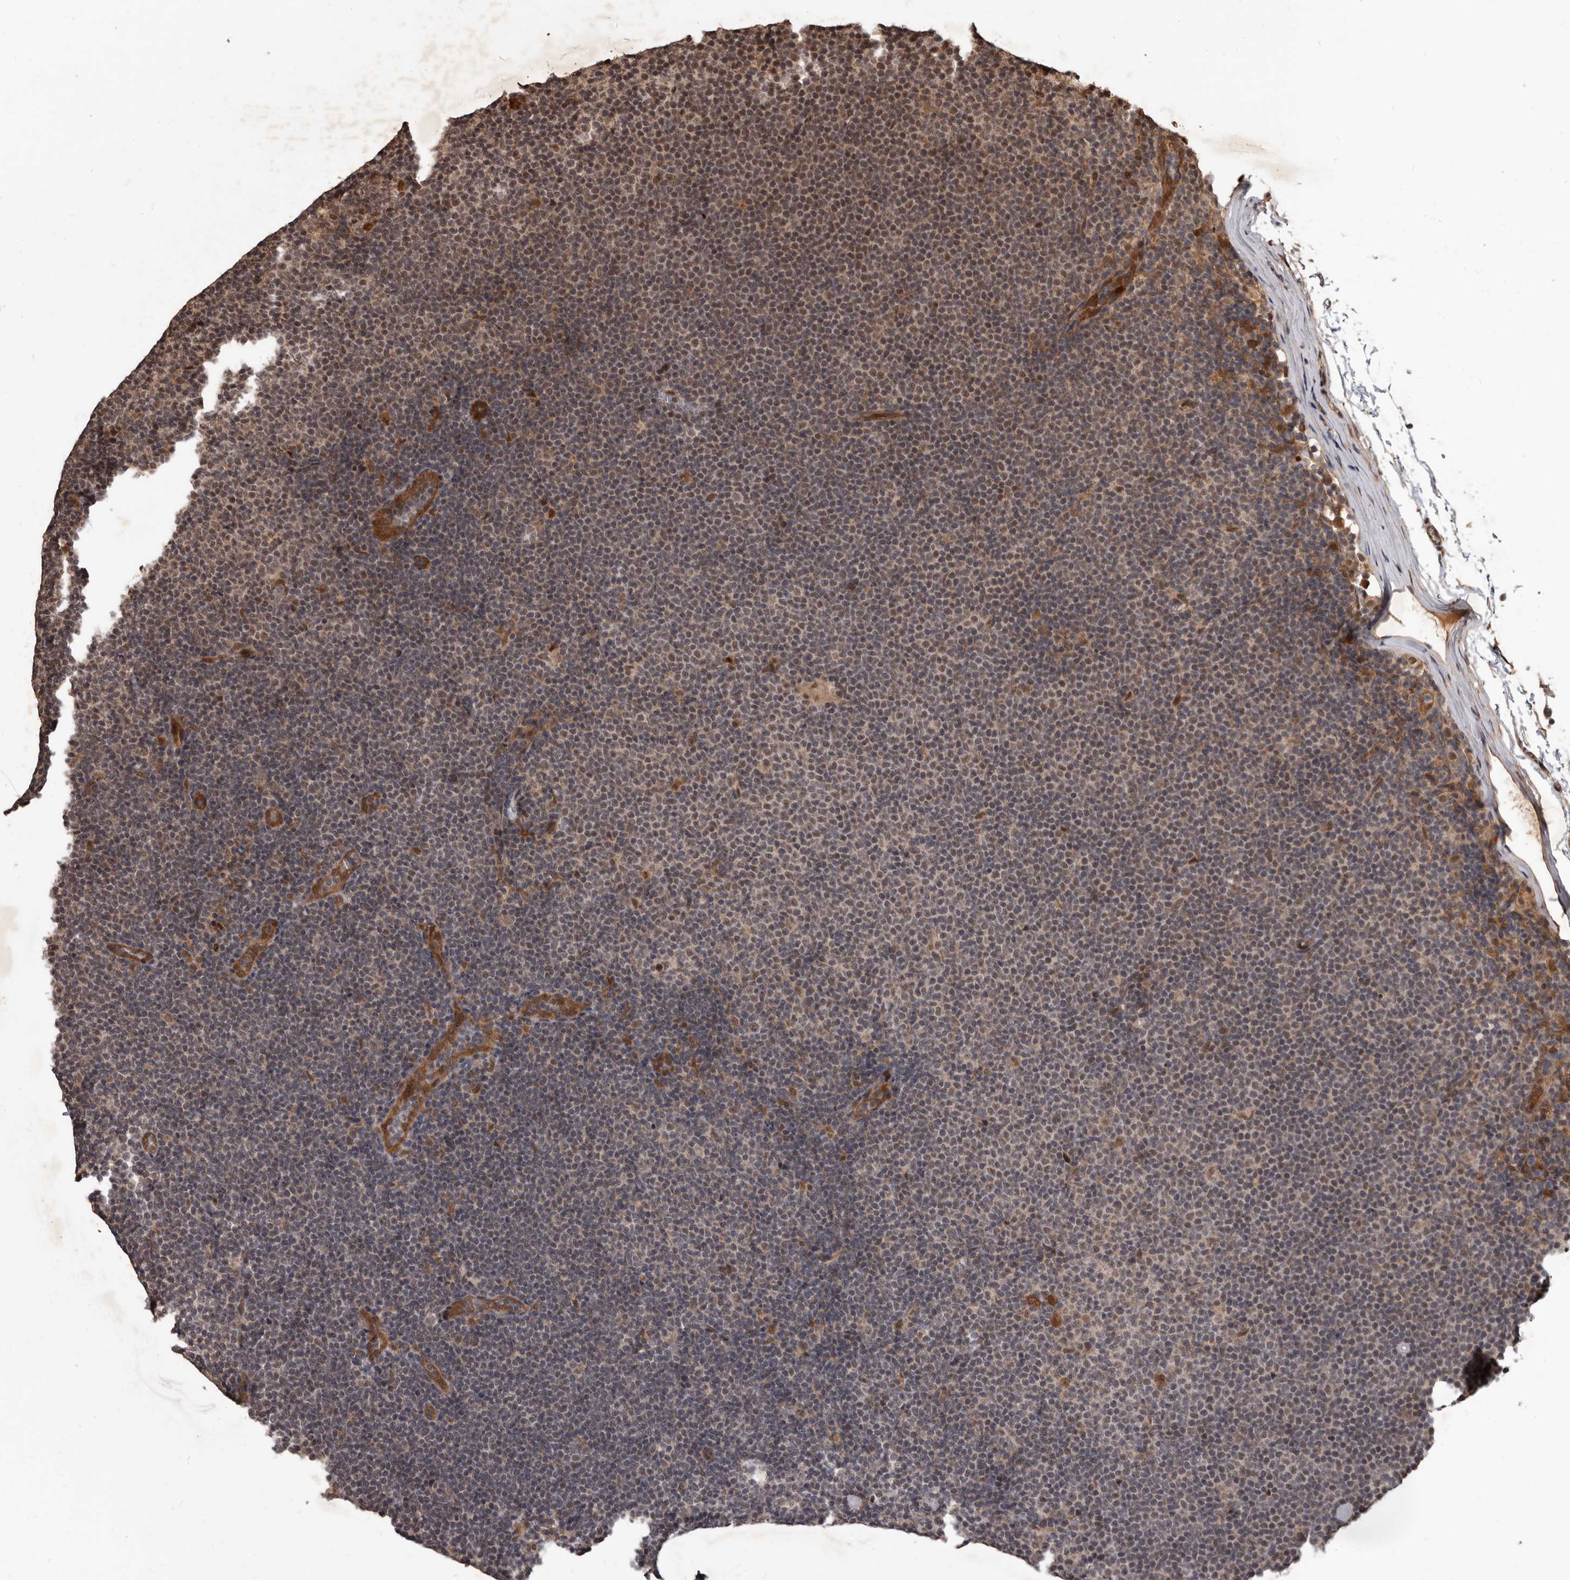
{"staining": {"intensity": "weak", "quantity": "25%-75%", "location": "cytoplasmic/membranous,nuclear"}, "tissue": "lymphoma", "cell_type": "Tumor cells", "image_type": "cancer", "snomed": [{"axis": "morphology", "description": "Malignant lymphoma, non-Hodgkin's type, Low grade"}, {"axis": "topography", "description": "Lymph node"}], "caption": "Approximately 25%-75% of tumor cells in lymphoma demonstrate weak cytoplasmic/membranous and nuclear protein expression as visualized by brown immunohistochemical staining.", "gene": "AHR", "patient": {"sex": "female", "age": 53}}